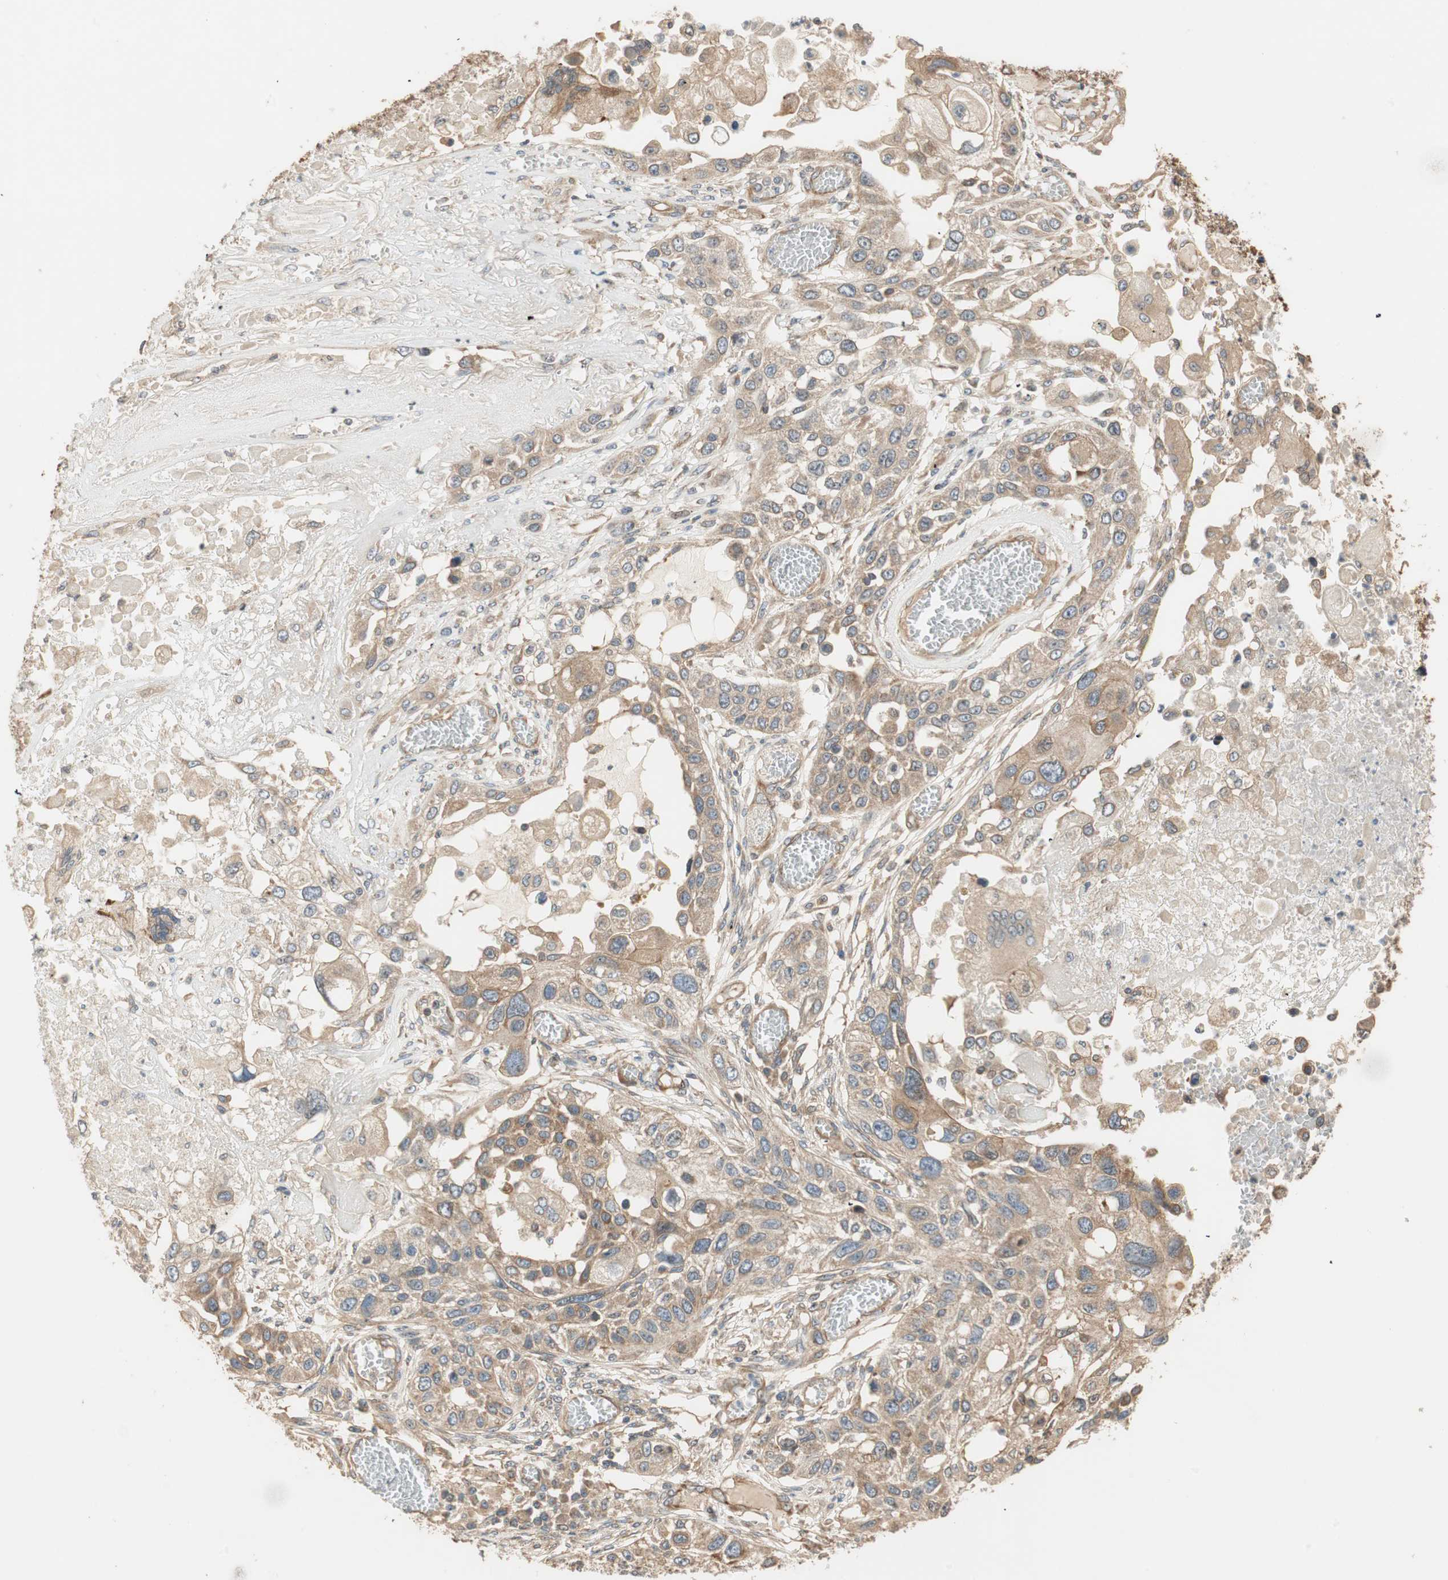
{"staining": {"intensity": "moderate", "quantity": ">75%", "location": "cytoplasmic/membranous"}, "tissue": "lung cancer", "cell_type": "Tumor cells", "image_type": "cancer", "snomed": [{"axis": "morphology", "description": "Squamous cell carcinoma, NOS"}, {"axis": "topography", "description": "Lung"}], "caption": "The immunohistochemical stain highlights moderate cytoplasmic/membranous positivity in tumor cells of lung cancer tissue.", "gene": "CTTNBP2NL", "patient": {"sex": "male", "age": 71}}